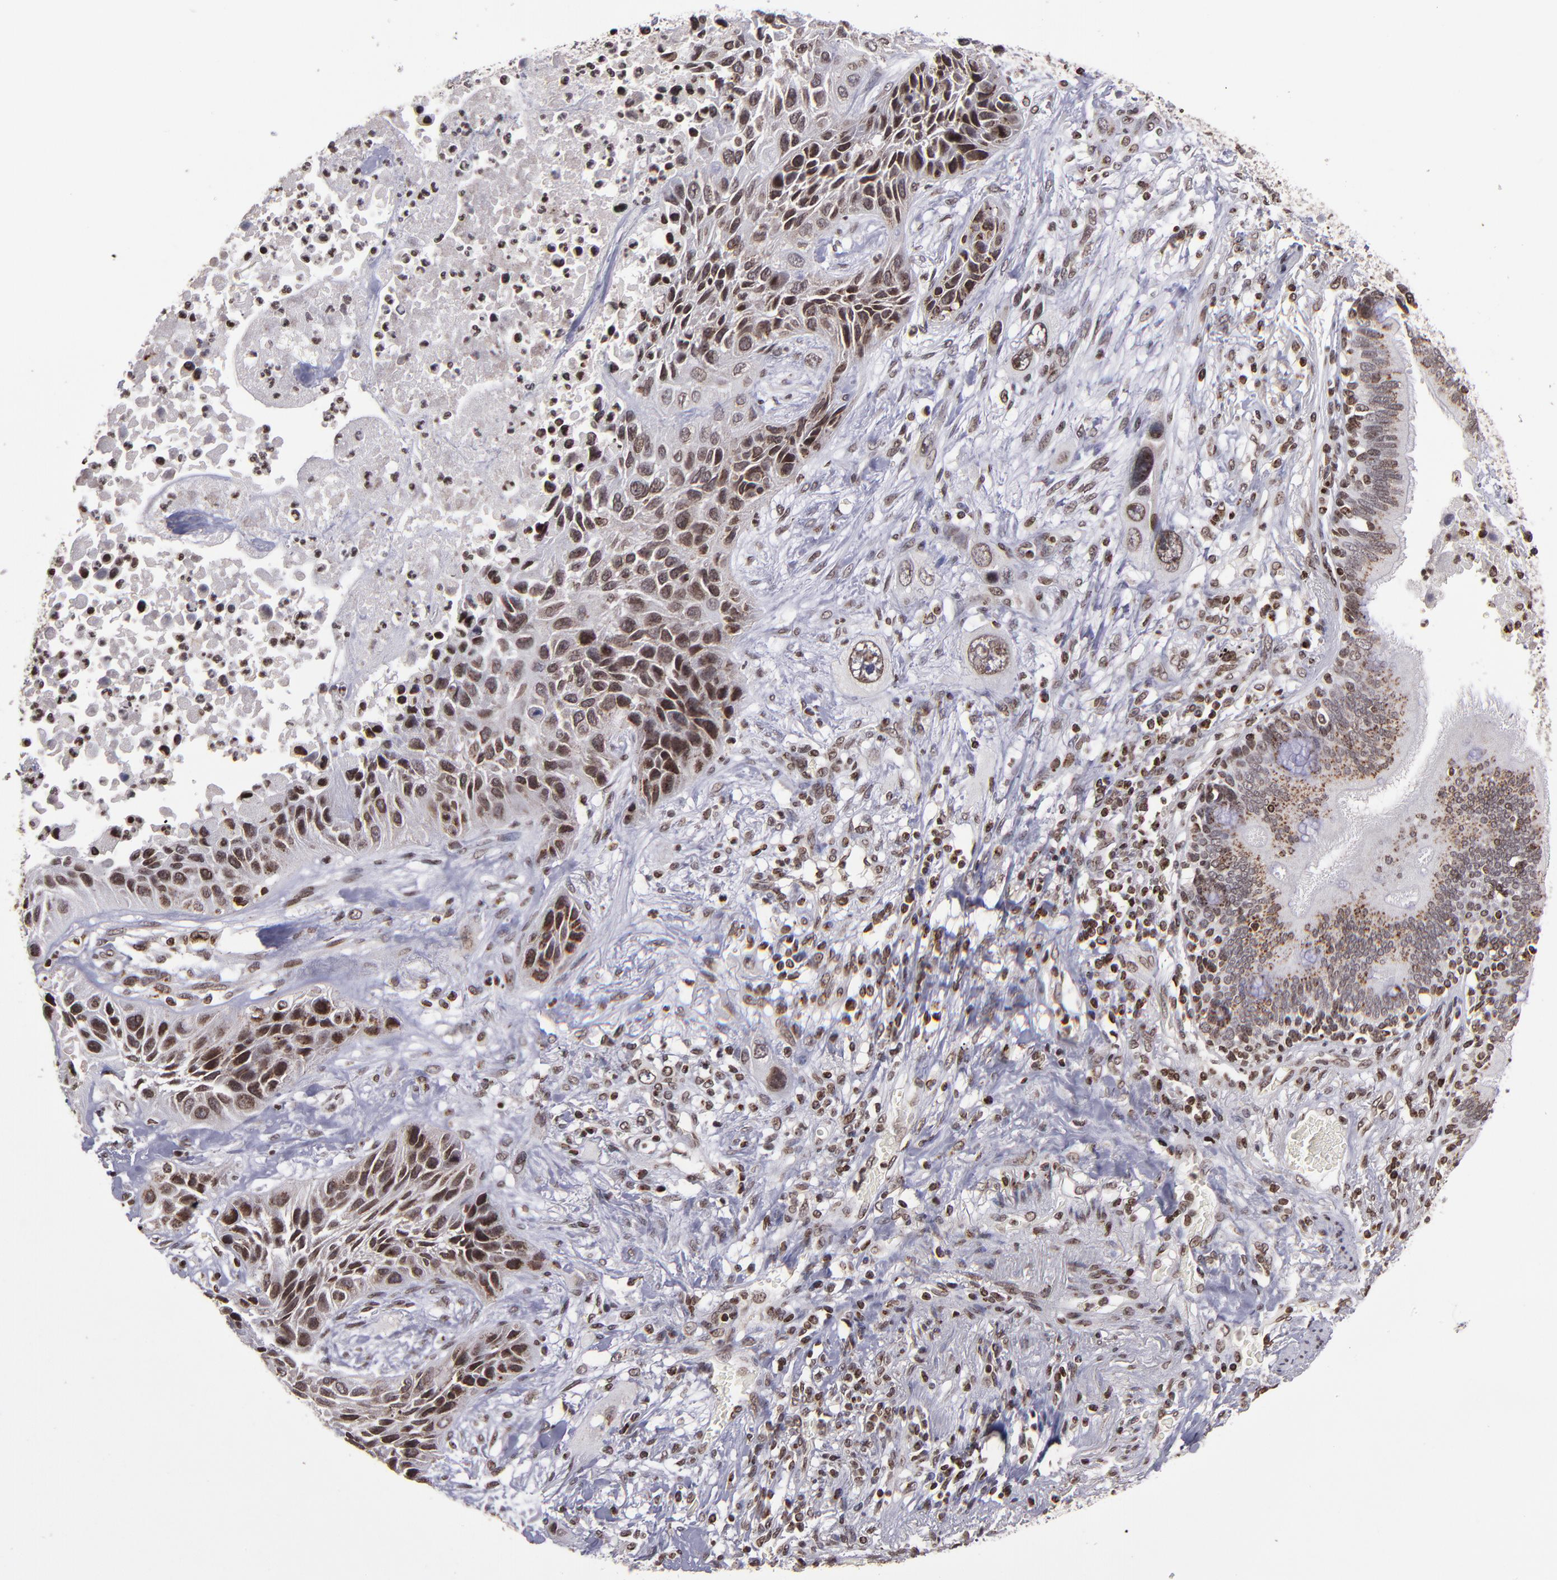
{"staining": {"intensity": "moderate", "quantity": ">75%", "location": "cytoplasmic/membranous,nuclear"}, "tissue": "lung cancer", "cell_type": "Tumor cells", "image_type": "cancer", "snomed": [{"axis": "morphology", "description": "Squamous cell carcinoma, NOS"}, {"axis": "topography", "description": "Lung"}], "caption": "Protein staining by immunohistochemistry displays moderate cytoplasmic/membranous and nuclear staining in approximately >75% of tumor cells in lung cancer.", "gene": "CSDC2", "patient": {"sex": "female", "age": 76}}